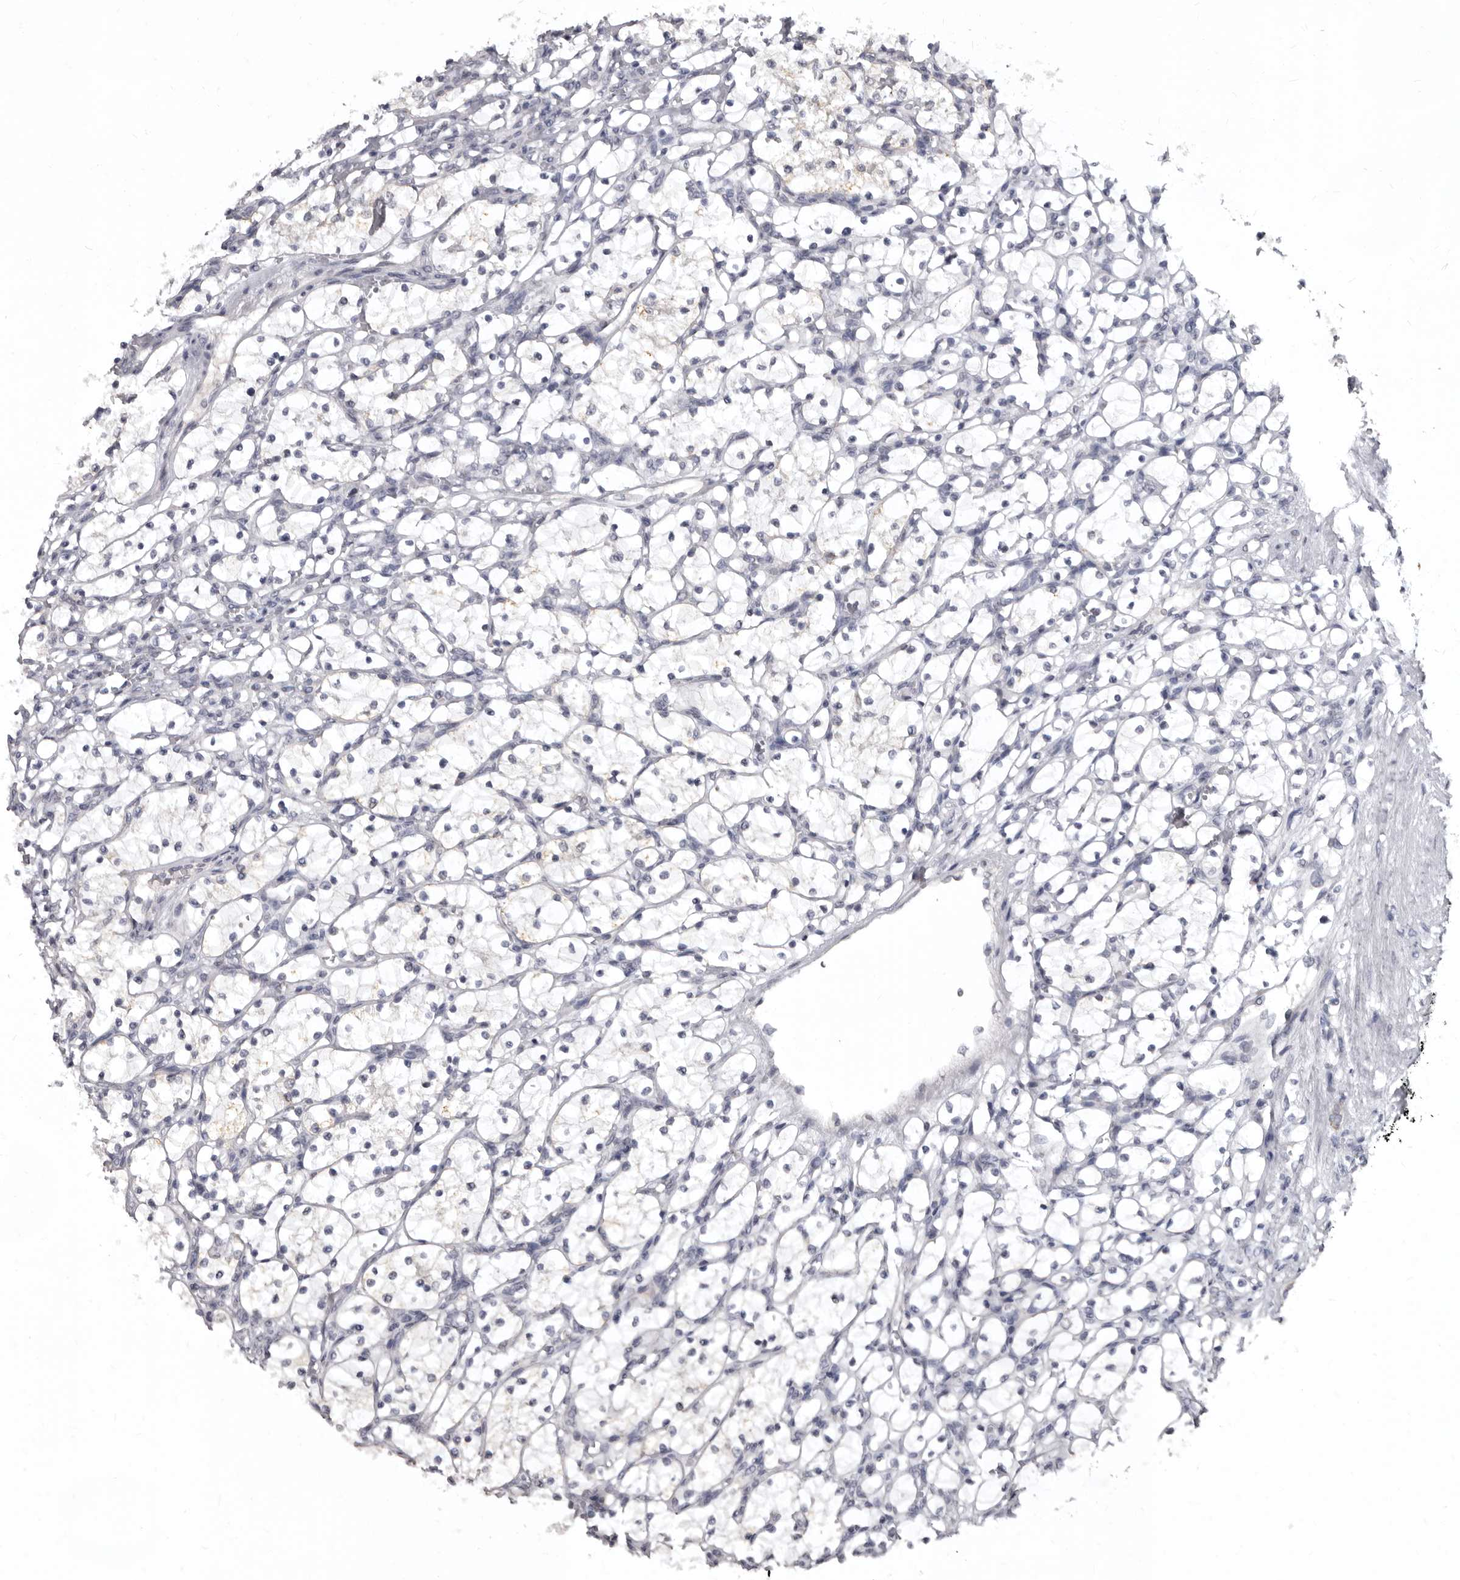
{"staining": {"intensity": "negative", "quantity": "none", "location": "none"}, "tissue": "renal cancer", "cell_type": "Tumor cells", "image_type": "cancer", "snomed": [{"axis": "morphology", "description": "Adenocarcinoma, NOS"}, {"axis": "topography", "description": "Kidney"}], "caption": "This is an immunohistochemistry (IHC) photomicrograph of human adenocarcinoma (renal). There is no expression in tumor cells.", "gene": "SULT1E1", "patient": {"sex": "female", "age": 69}}